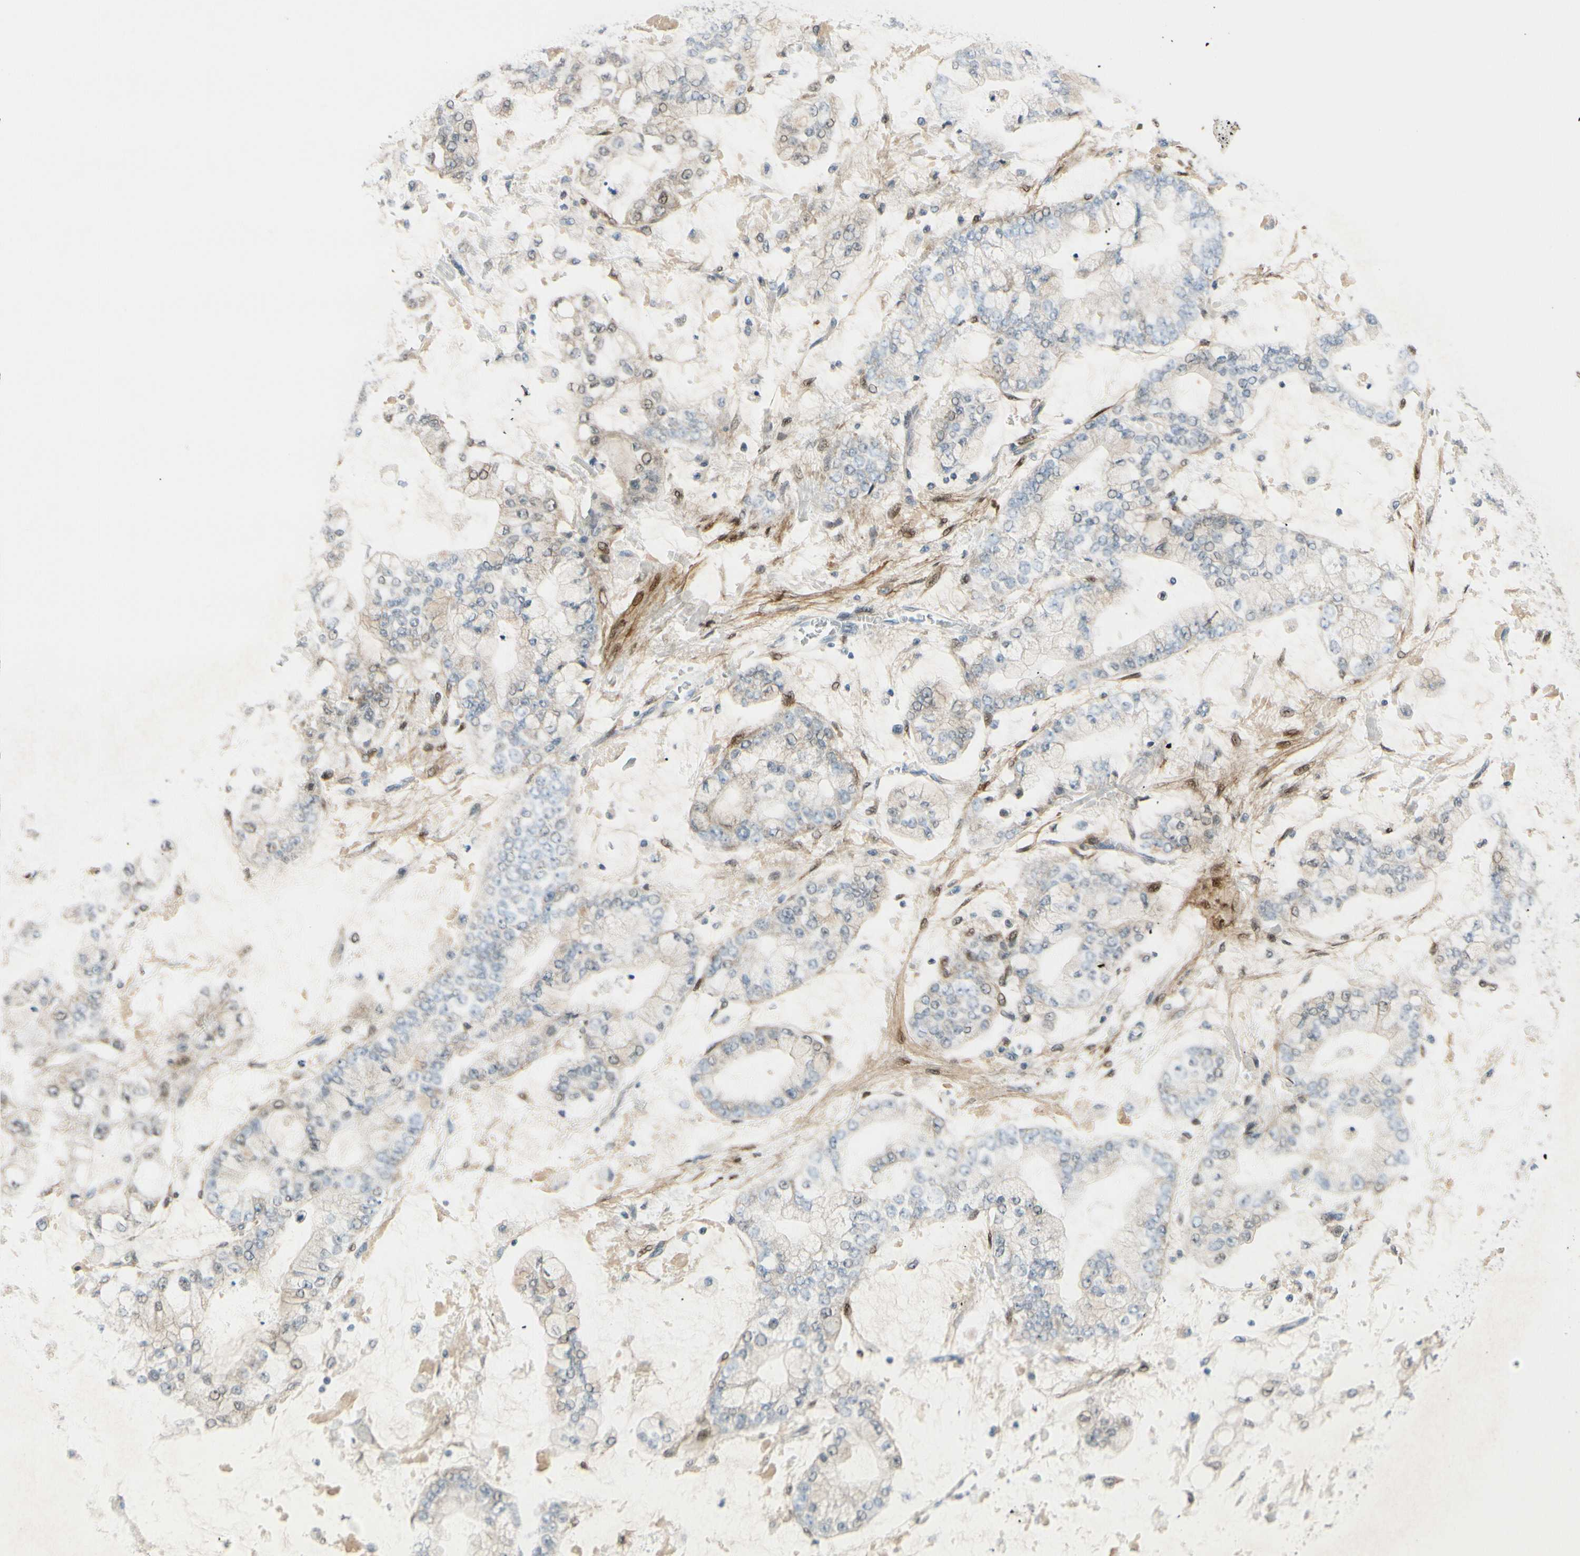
{"staining": {"intensity": "weak", "quantity": "25%-75%", "location": "cytoplasmic/membranous"}, "tissue": "stomach cancer", "cell_type": "Tumor cells", "image_type": "cancer", "snomed": [{"axis": "morphology", "description": "Normal tissue, NOS"}, {"axis": "morphology", "description": "Adenocarcinoma, NOS"}, {"axis": "topography", "description": "Stomach, upper"}, {"axis": "topography", "description": "Stomach"}], "caption": "Weak cytoplasmic/membranous protein staining is present in approximately 25%-75% of tumor cells in stomach cancer (adenocarcinoma).", "gene": "FHL2", "patient": {"sex": "male", "age": 76}}